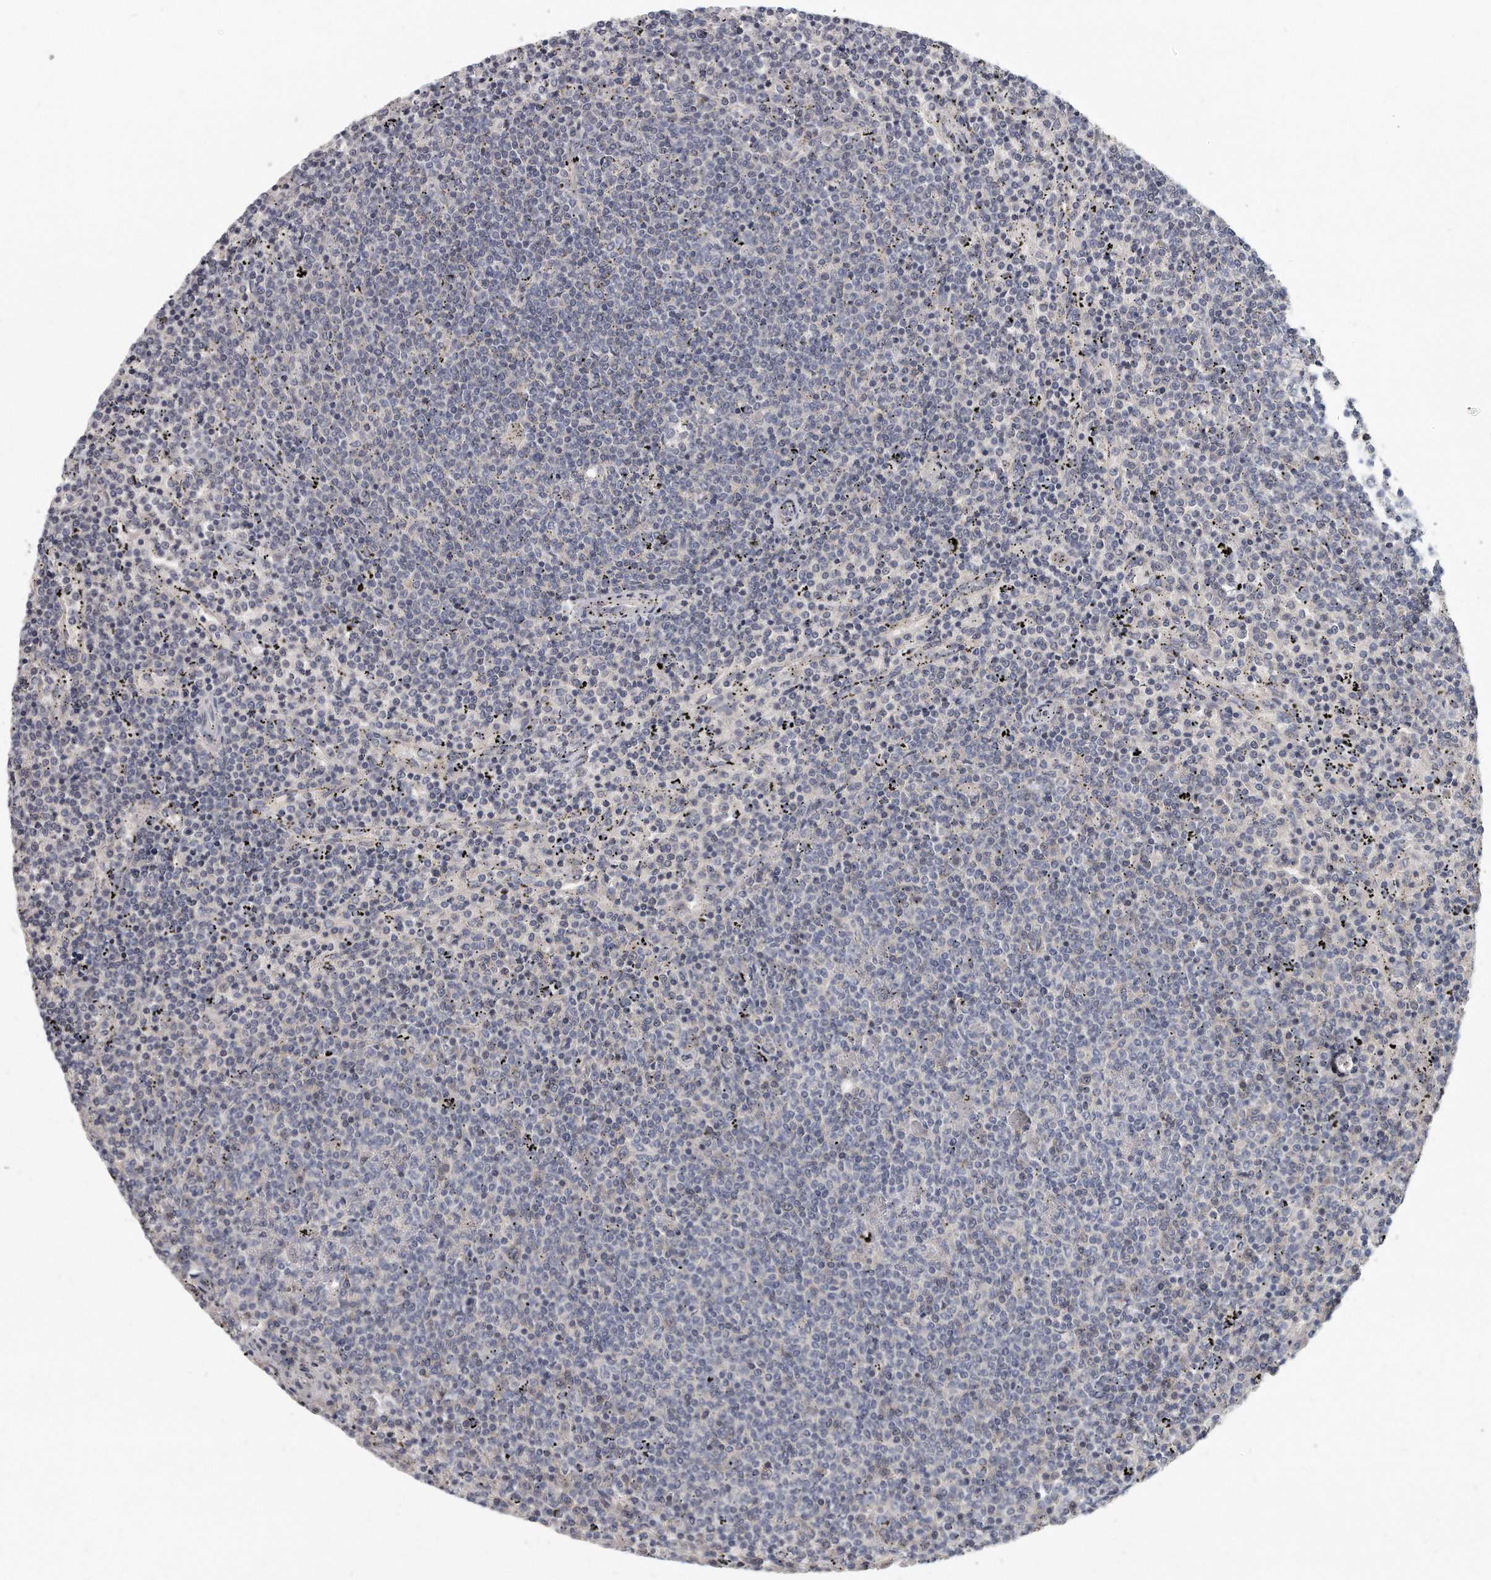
{"staining": {"intensity": "negative", "quantity": "none", "location": "none"}, "tissue": "lymphoma", "cell_type": "Tumor cells", "image_type": "cancer", "snomed": [{"axis": "morphology", "description": "Malignant lymphoma, non-Hodgkin's type, Low grade"}, {"axis": "topography", "description": "Spleen"}], "caption": "Protein analysis of lymphoma reveals no significant expression in tumor cells.", "gene": "PLEKHA6", "patient": {"sex": "female", "age": 50}}